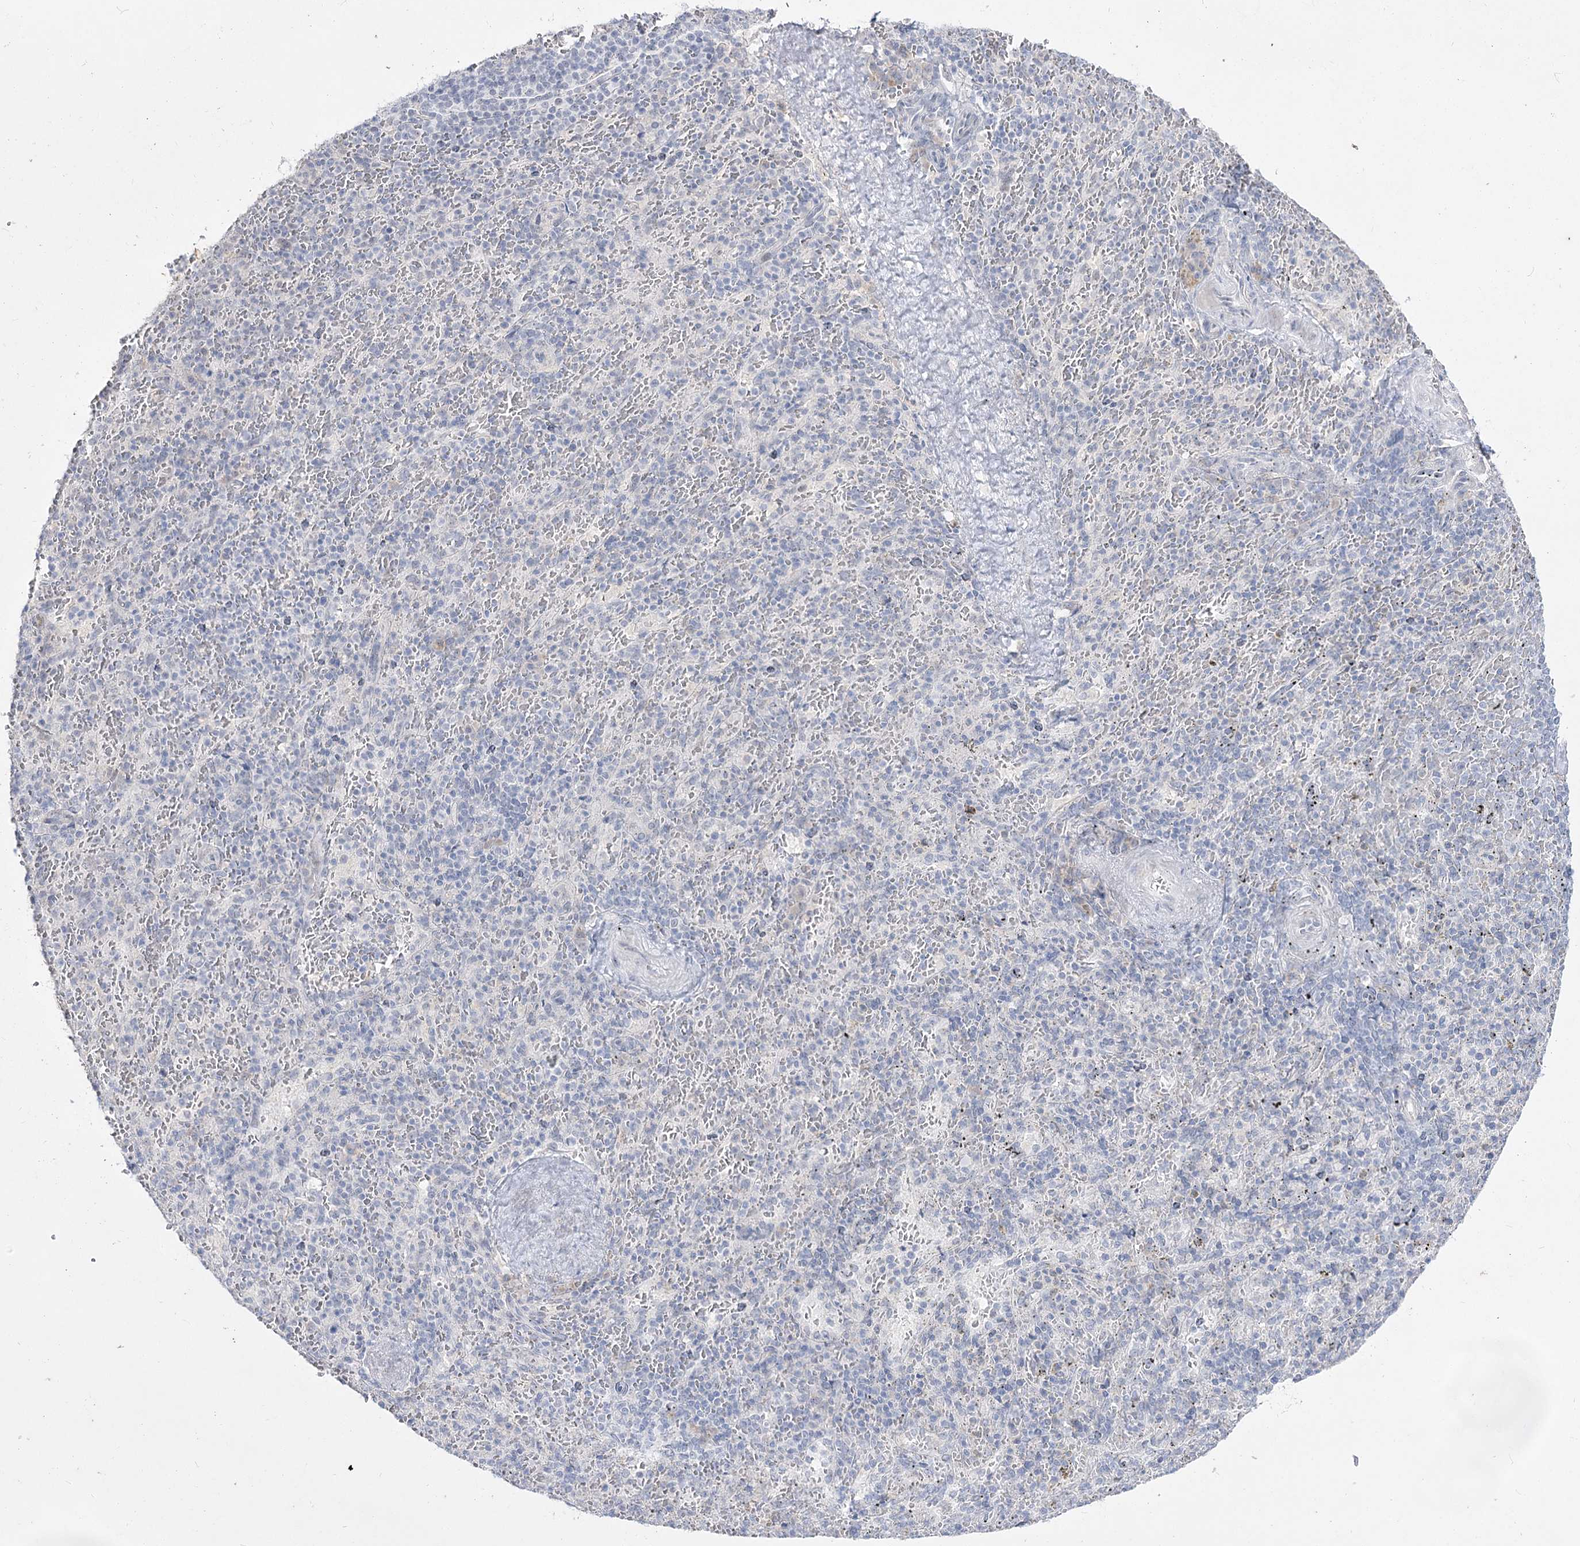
{"staining": {"intensity": "negative", "quantity": "none", "location": "none"}, "tissue": "spleen", "cell_type": "Cells in red pulp", "image_type": "normal", "snomed": [{"axis": "morphology", "description": "Normal tissue, NOS"}, {"axis": "topography", "description": "Spleen"}], "caption": "Immunohistochemical staining of normal human spleen displays no significant staining in cells in red pulp. (Brightfield microscopy of DAB immunohistochemistry at high magnification).", "gene": "DDX50", "patient": {"sex": "male", "age": 82}}